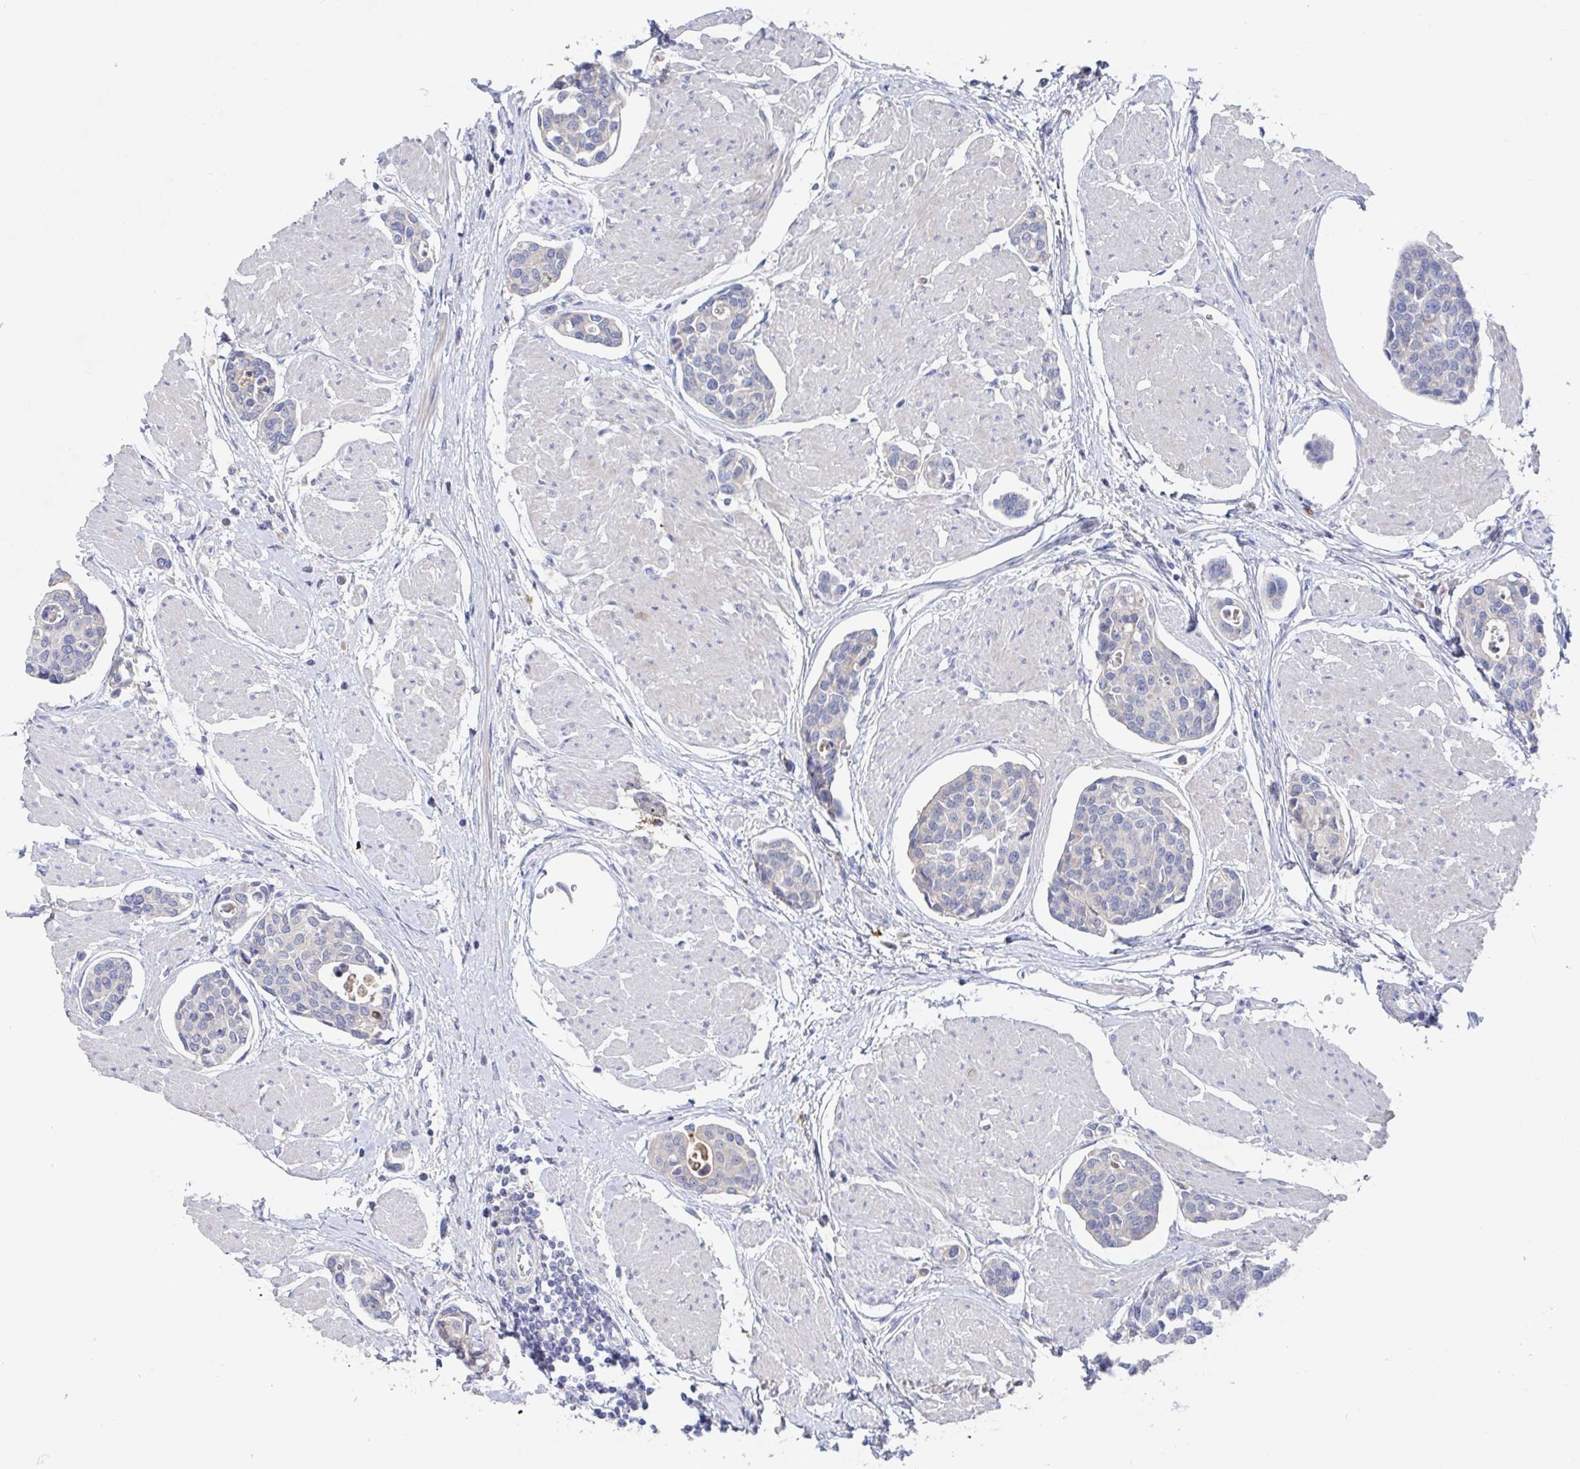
{"staining": {"intensity": "negative", "quantity": "none", "location": "none"}, "tissue": "urothelial cancer", "cell_type": "Tumor cells", "image_type": "cancer", "snomed": [{"axis": "morphology", "description": "Urothelial carcinoma, High grade"}, {"axis": "topography", "description": "Urinary bladder"}], "caption": "A high-resolution photomicrograph shows IHC staining of high-grade urothelial carcinoma, which demonstrates no significant staining in tumor cells.", "gene": "GPR148", "patient": {"sex": "male", "age": 78}}